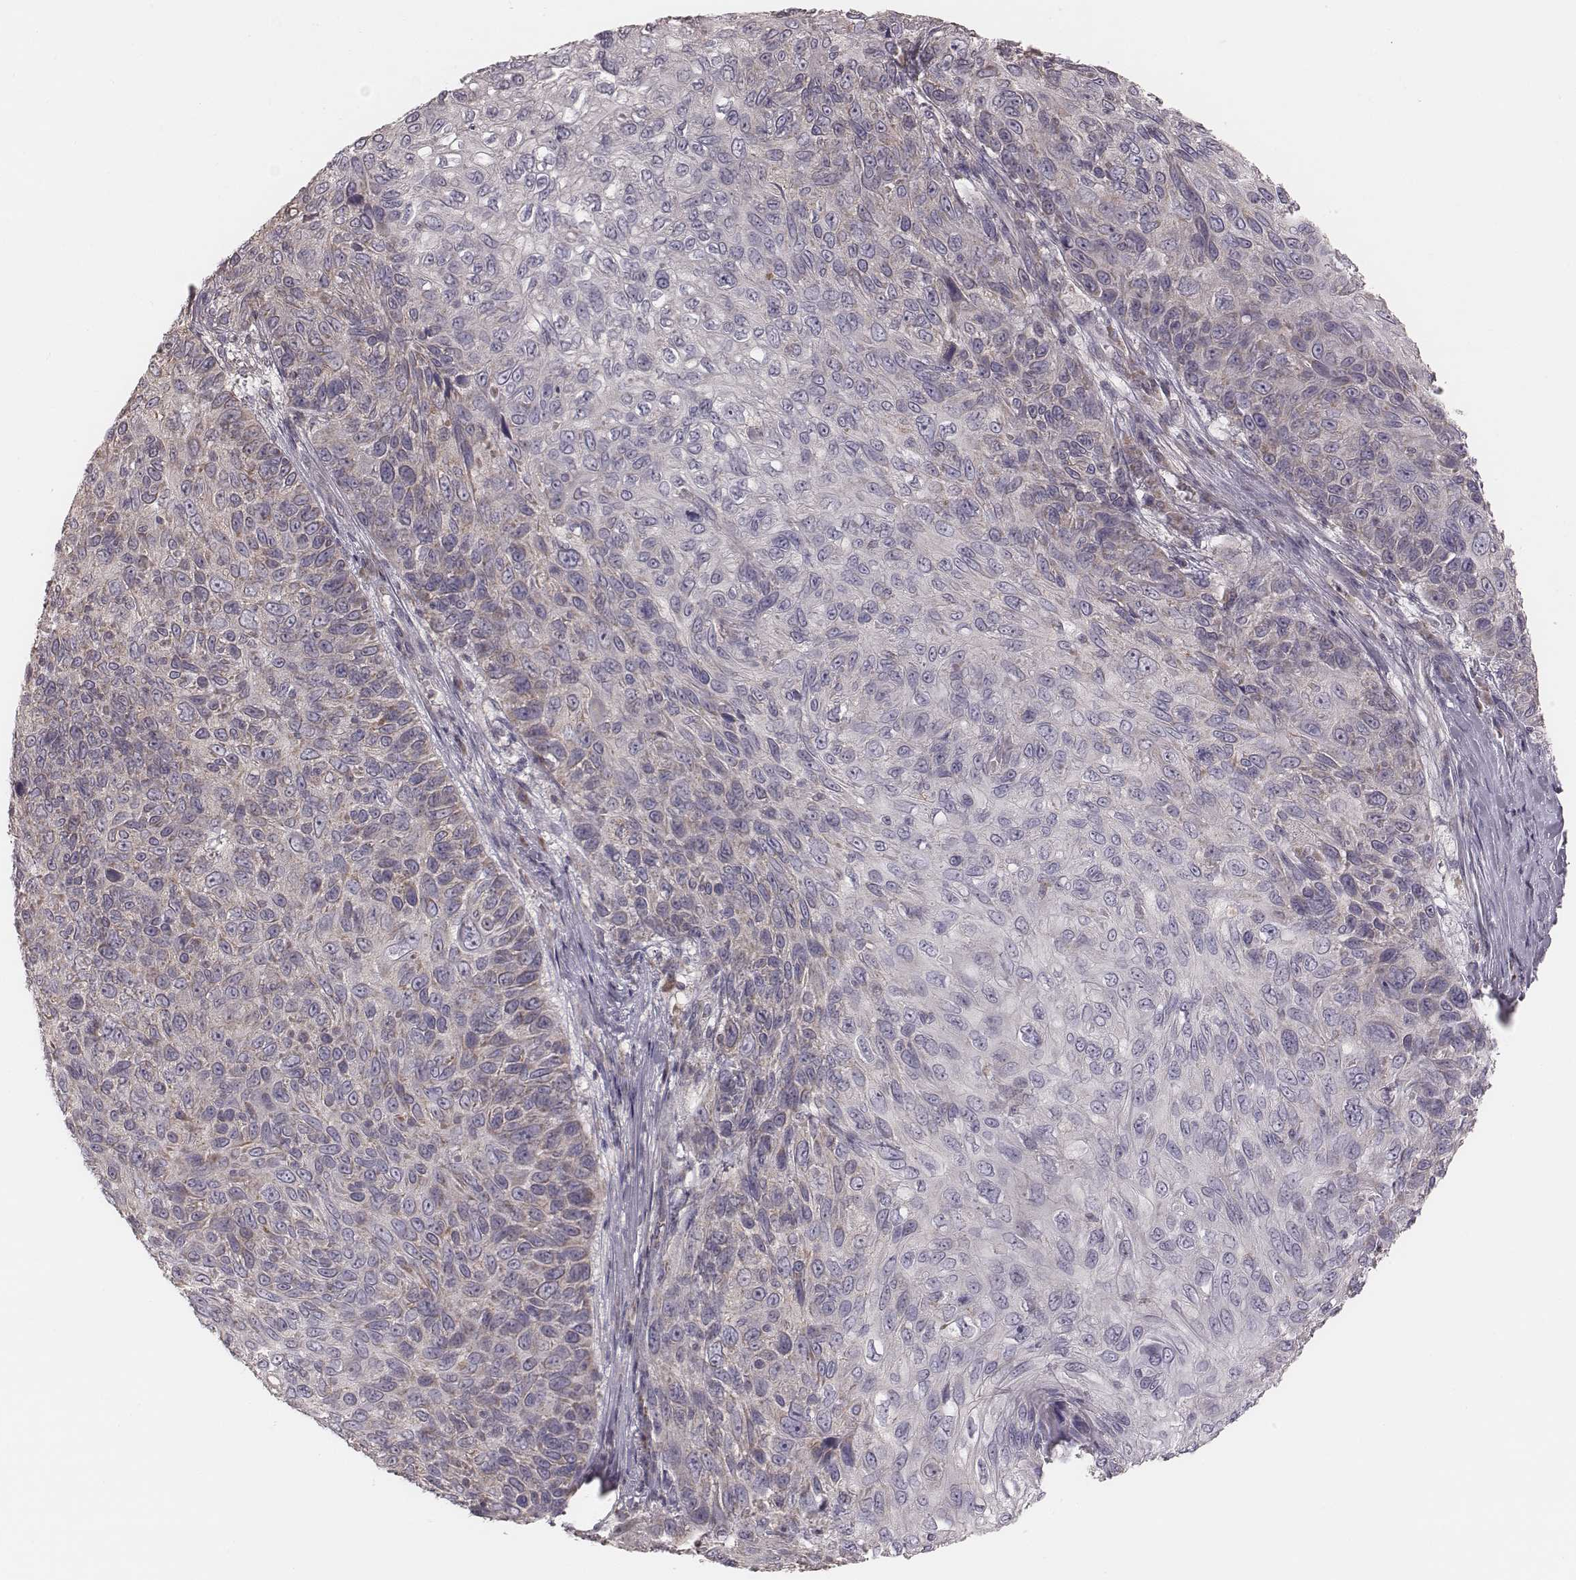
{"staining": {"intensity": "weak", "quantity": "<25%", "location": "cytoplasmic/membranous"}, "tissue": "skin cancer", "cell_type": "Tumor cells", "image_type": "cancer", "snomed": [{"axis": "morphology", "description": "Squamous cell carcinoma, NOS"}, {"axis": "topography", "description": "Skin"}], "caption": "Immunohistochemistry histopathology image of neoplastic tissue: human skin cancer stained with DAB demonstrates no significant protein positivity in tumor cells.", "gene": "MRPS27", "patient": {"sex": "male", "age": 92}}